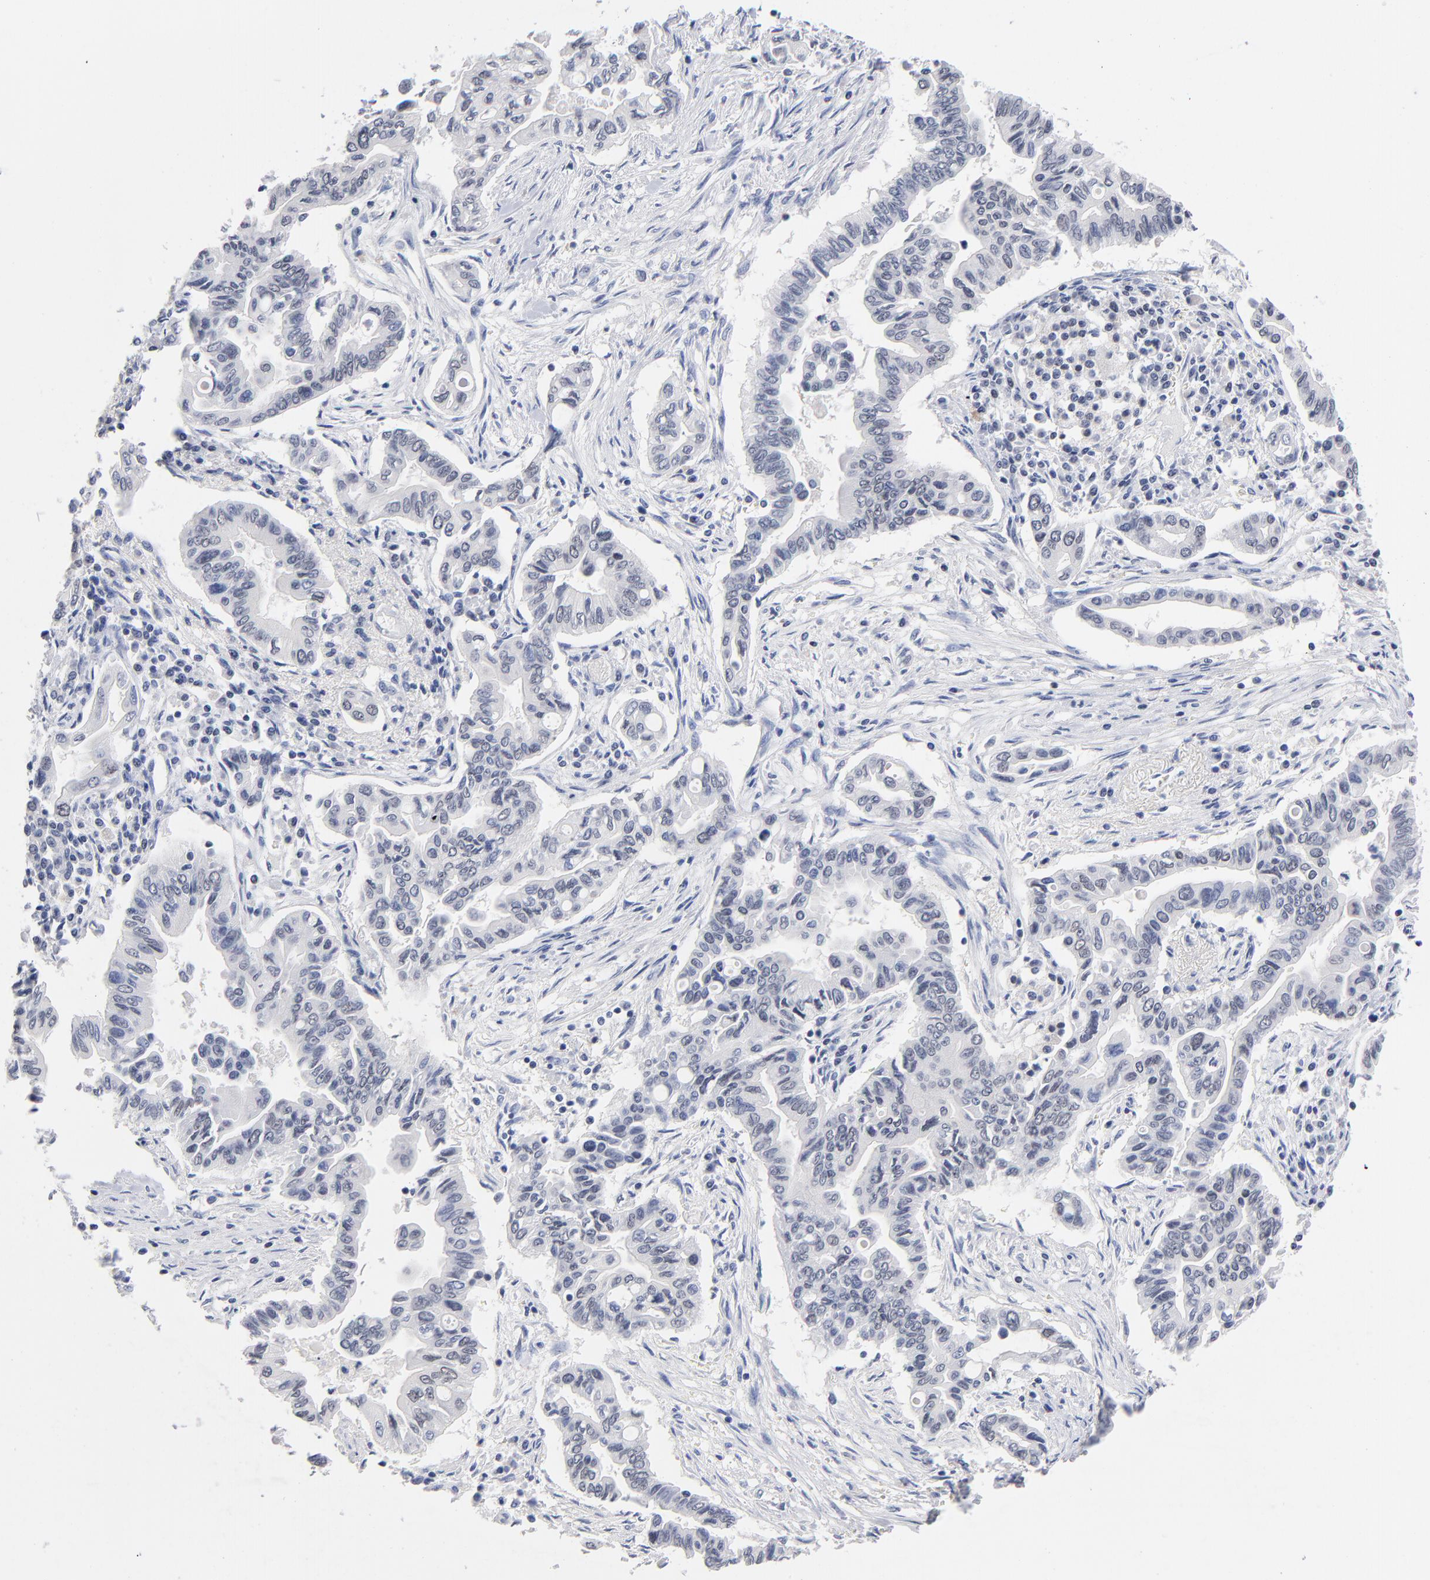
{"staining": {"intensity": "negative", "quantity": "none", "location": "none"}, "tissue": "pancreatic cancer", "cell_type": "Tumor cells", "image_type": "cancer", "snomed": [{"axis": "morphology", "description": "Adenocarcinoma, NOS"}, {"axis": "topography", "description": "Pancreas"}], "caption": "Tumor cells show no significant staining in pancreatic cancer (adenocarcinoma).", "gene": "ORC2", "patient": {"sex": "female", "age": 57}}